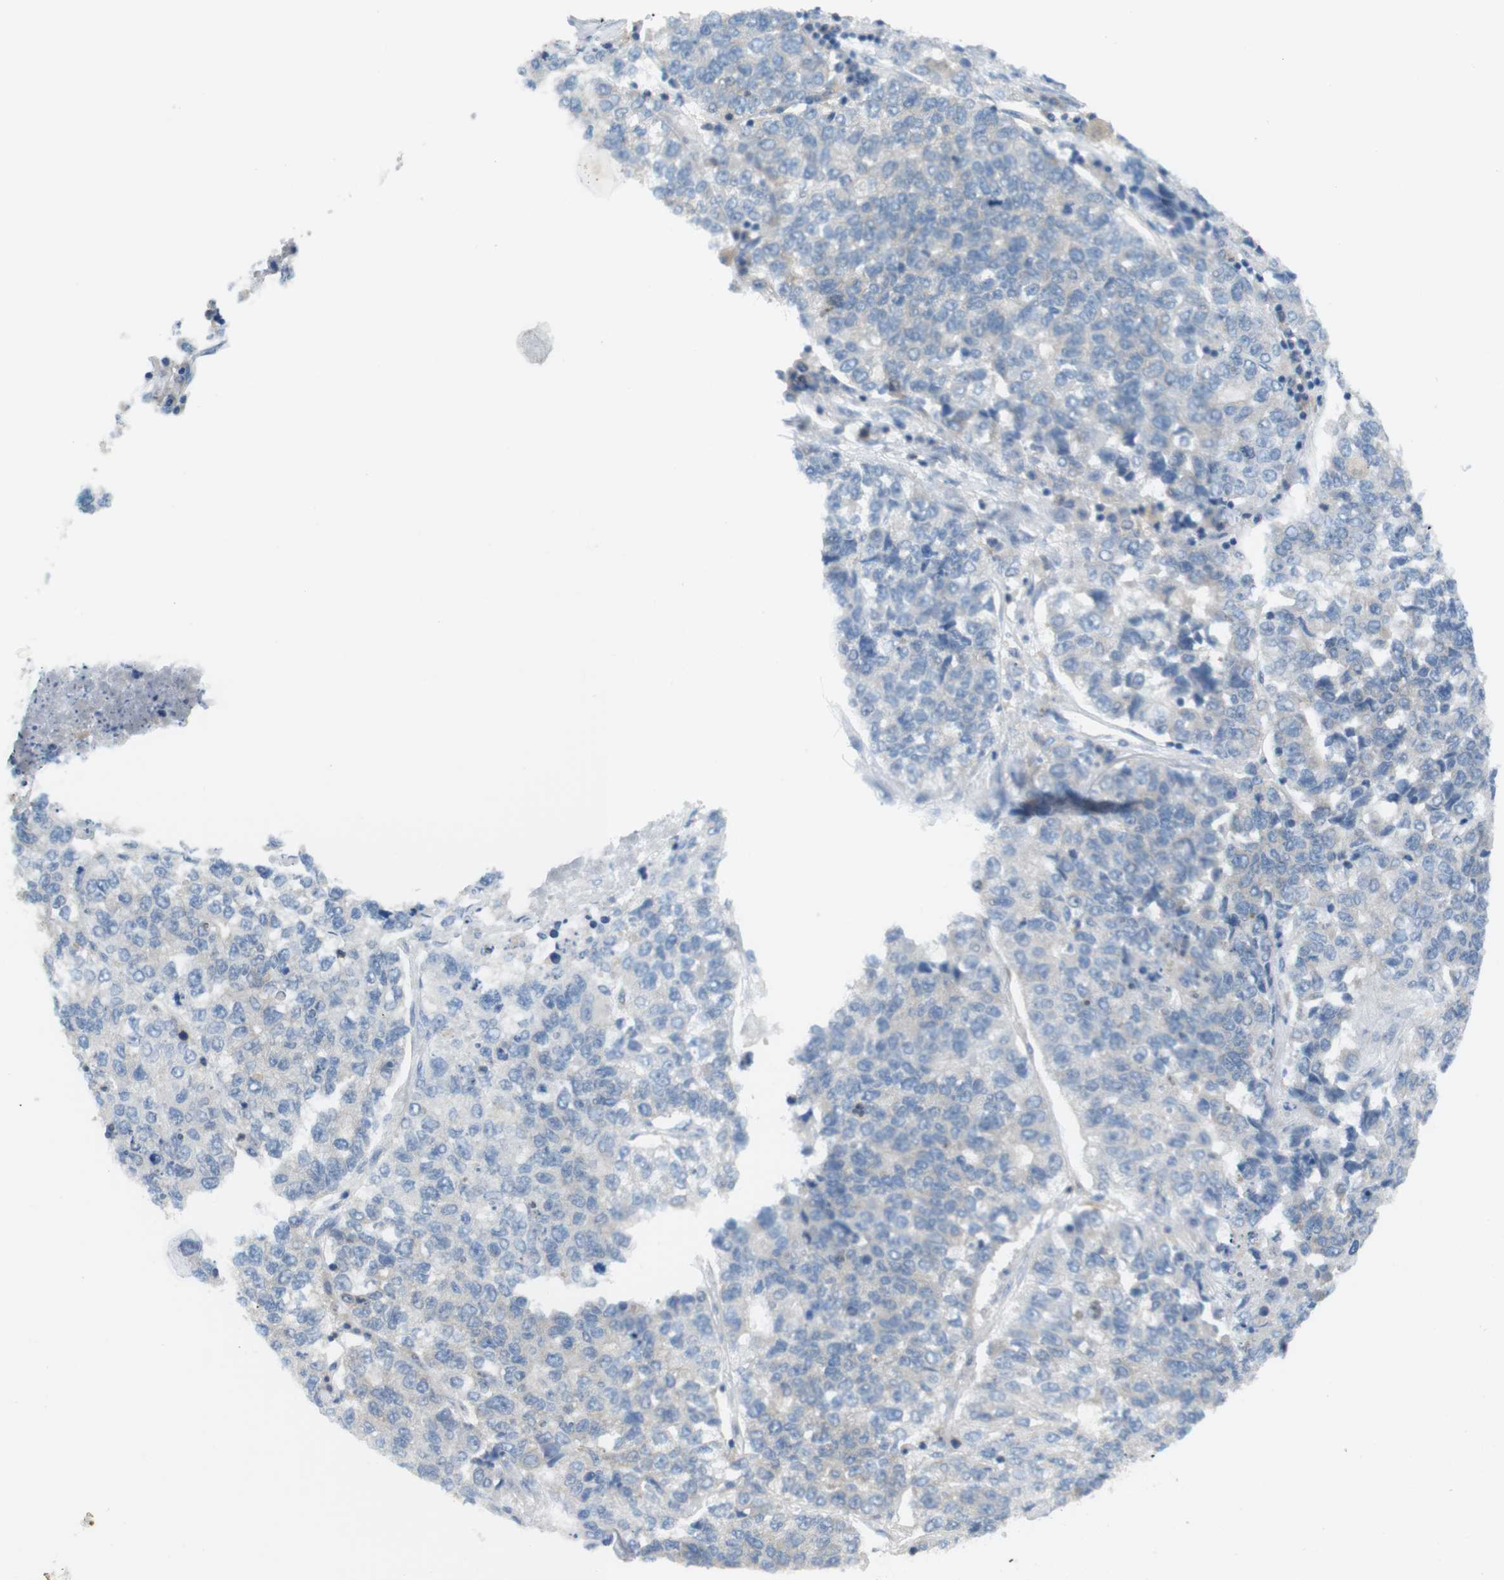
{"staining": {"intensity": "negative", "quantity": "none", "location": "none"}, "tissue": "lung cancer", "cell_type": "Tumor cells", "image_type": "cancer", "snomed": [{"axis": "morphology", "description": "Adenocarcinoma, NOS"}, {"axis": "topography", "description": "Lung"}], "caption": "Tumor cells show no significant expression in lung cancer.", "gene": "MTHFD1", "patient": {"sex": "male", "age": 49}}